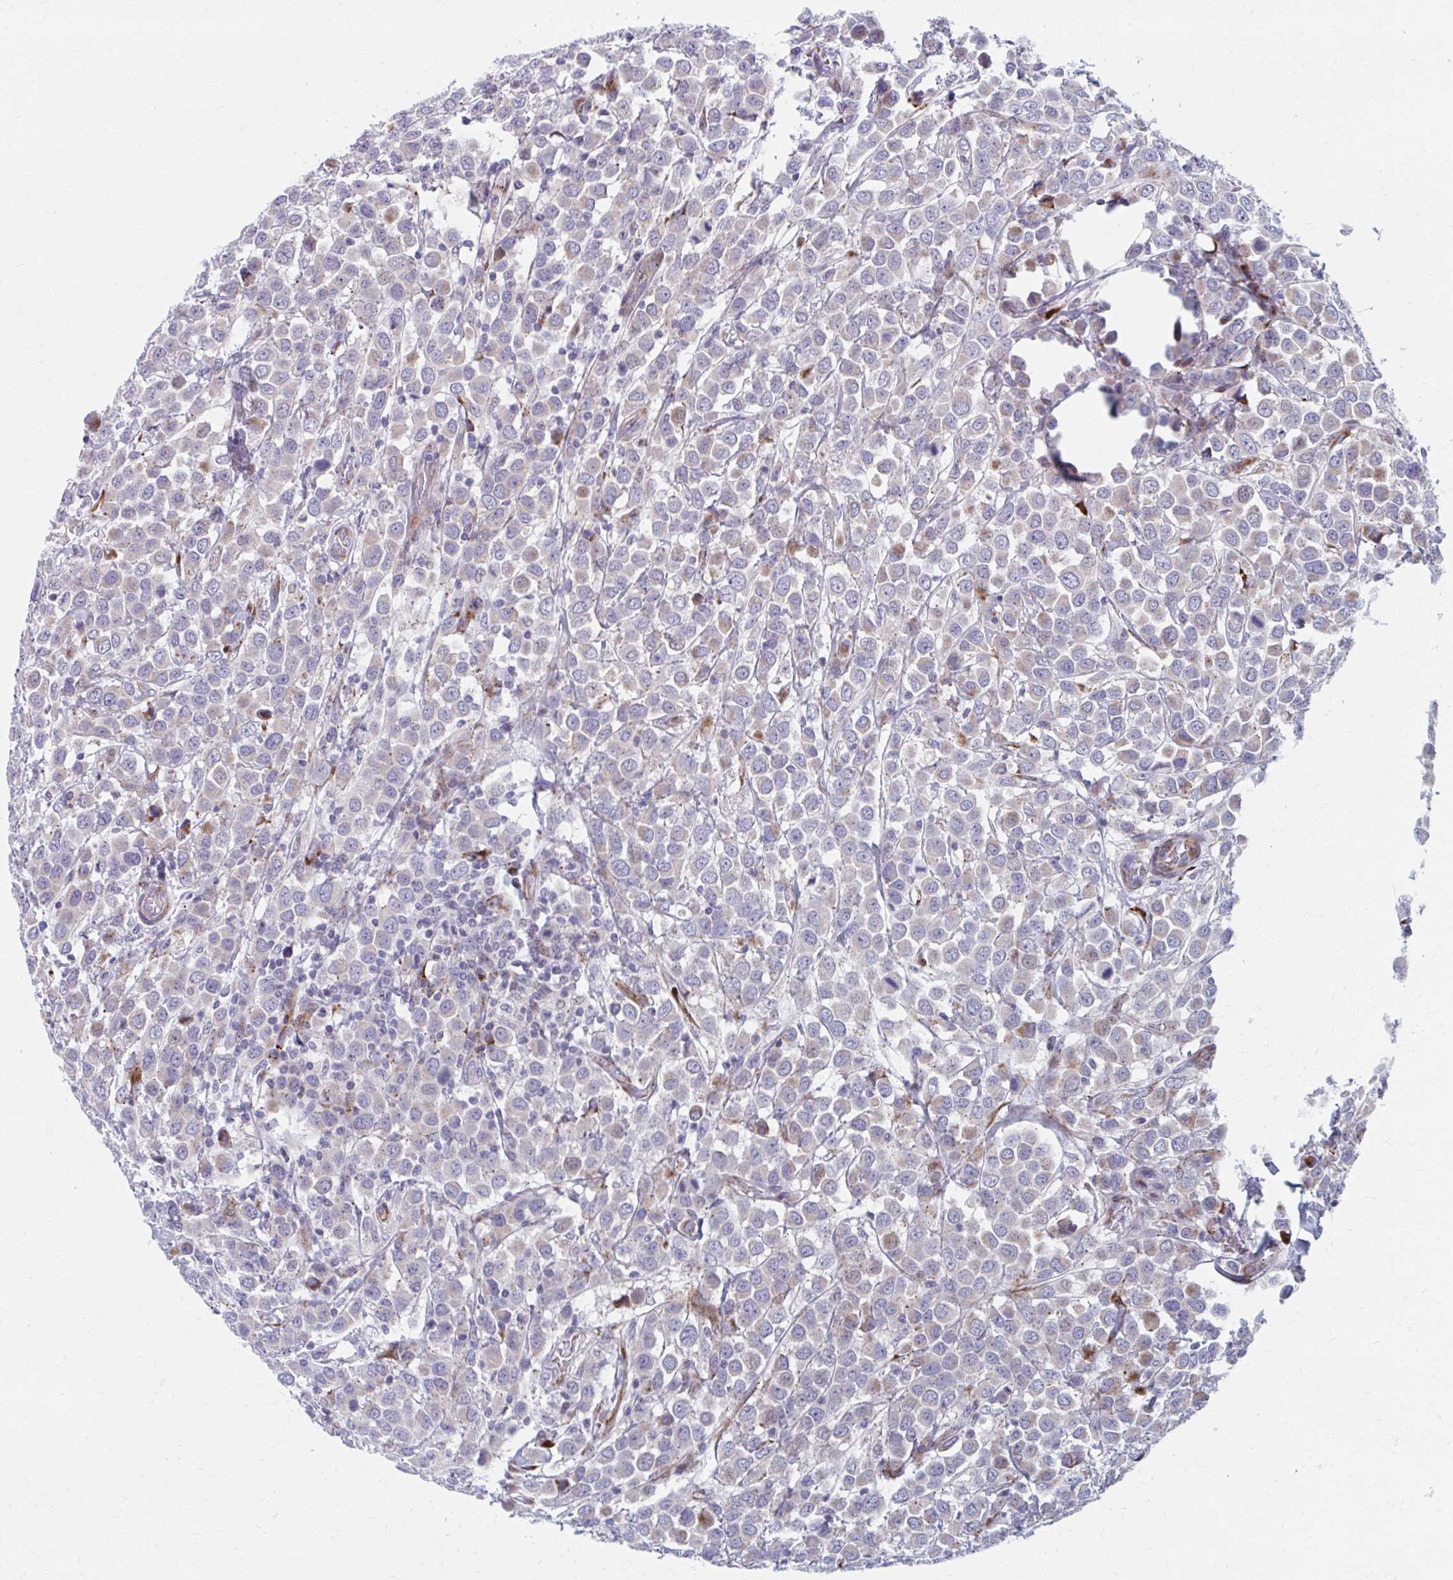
{"staining": {"intensity": "weak", "quantity": "<25%", "location": "cytoplasmic/membranous"}, "tissue": "breast cancer", "cell_type": "Tumor cells", "image_type": "cancer", "snomed": [{"axis": "morphology", "description": "Duct carcinoma"}, {"axis": "topography", "description": "Breast"}], "caption": "Tumor cells are negative for protein expression in human breast cancer.", "gene": "OLFM2", "patient": {"sex": "female", "age": 61}}